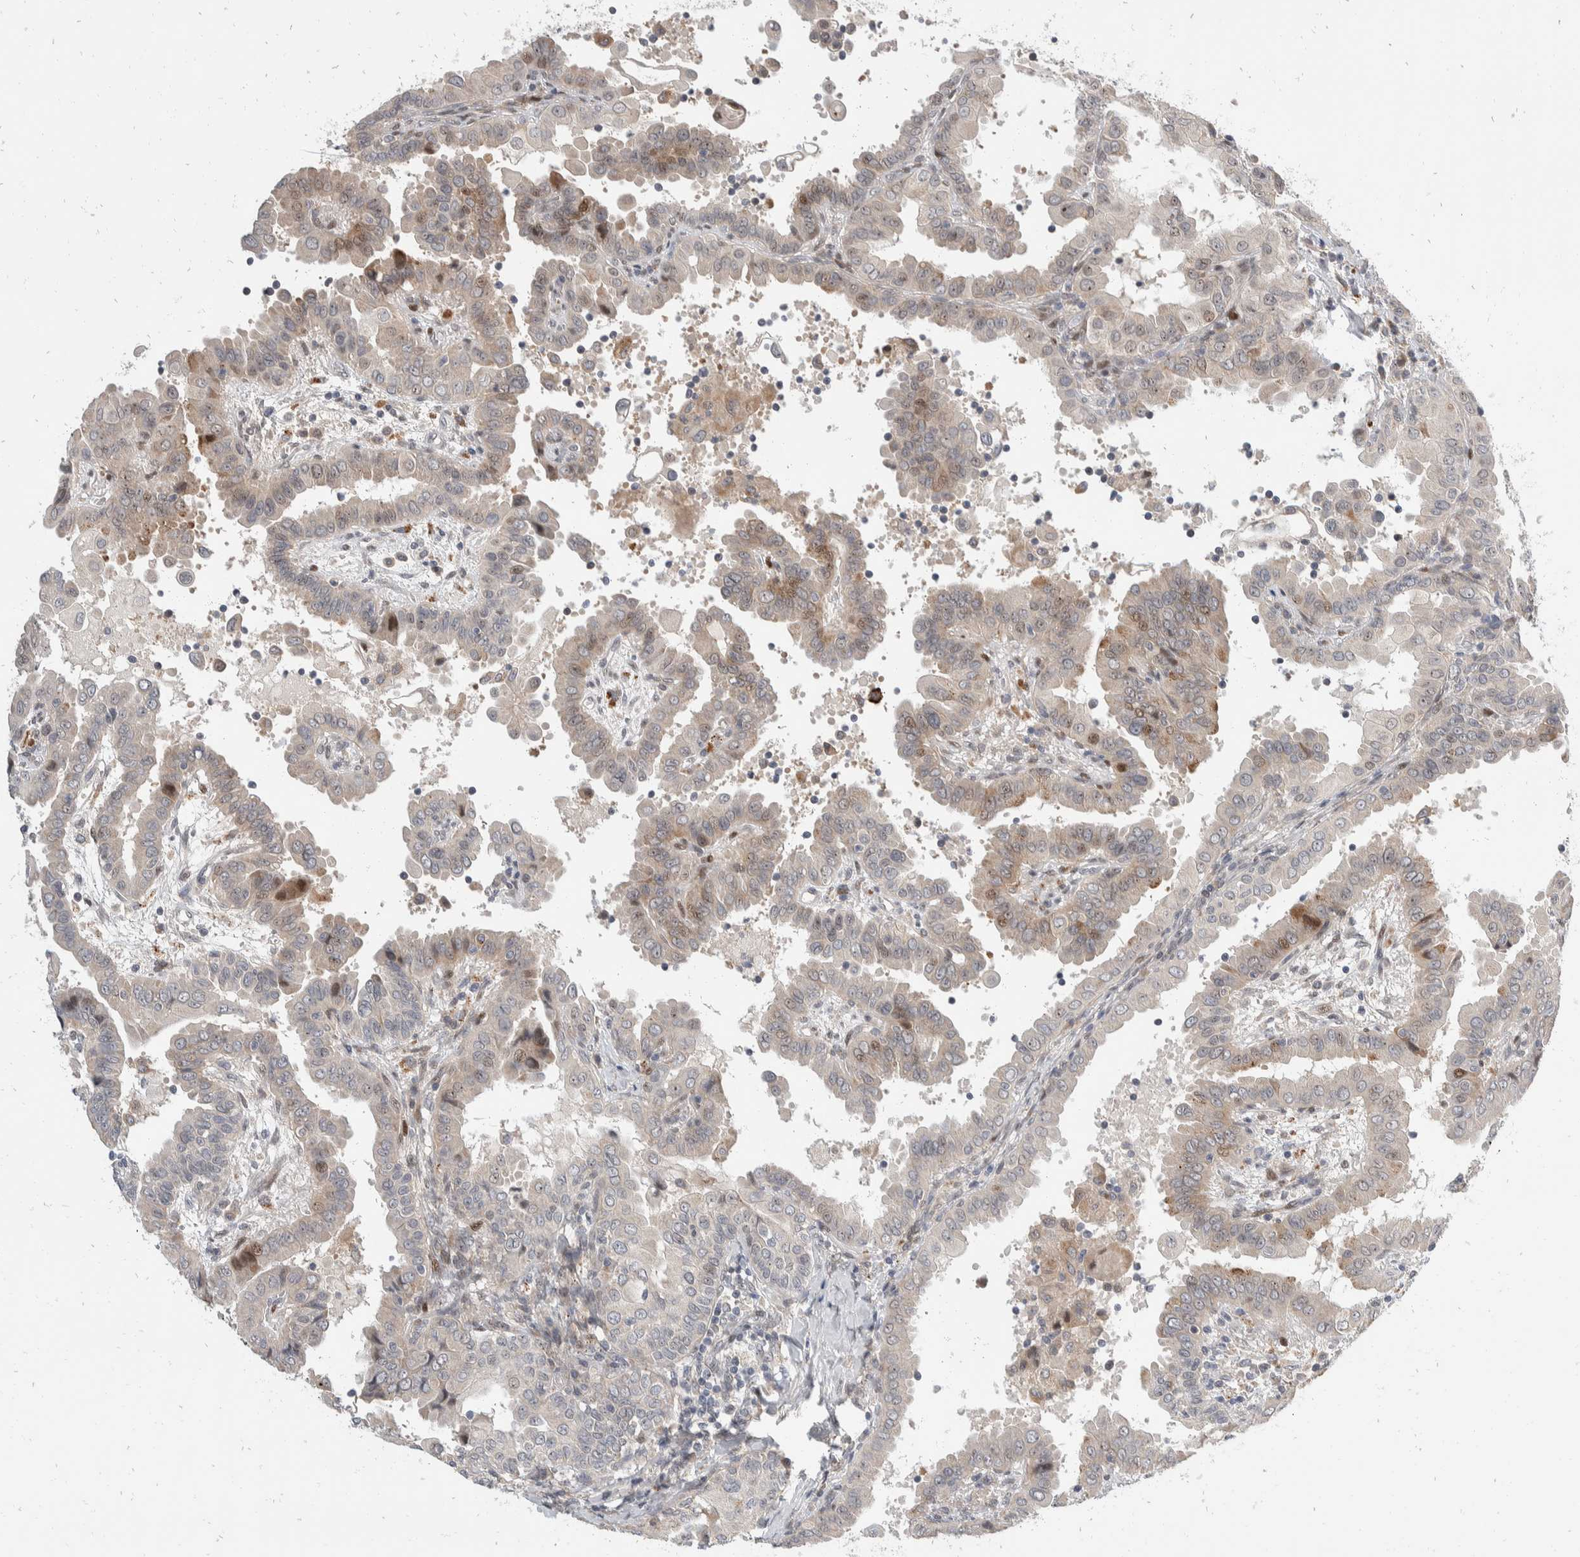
{"staining": {"intensity": "weak", "quantity": "<25%", "location": "cytoplasmic/membranous,nuclear"}, "tissue": "thyroid cancer", "cell_type": "Tumor cells", "image_type": "cancer", "snomed": [{"axis": "morphology", "description": "Papillary adenocarcinoma, NOS"}, {"axis": "topography", "description": "Thyroid gland"}], "caption": "High magnification brightfield microscopy of thyroid cancer stained with DAB (3,3'-diaminobenzidine) (brown) and counterstained with hematoxylin (blue): tumor cells show no significant expression.", "gene": "ZNF703", "patient": {"sex": "male", "age": 33}}